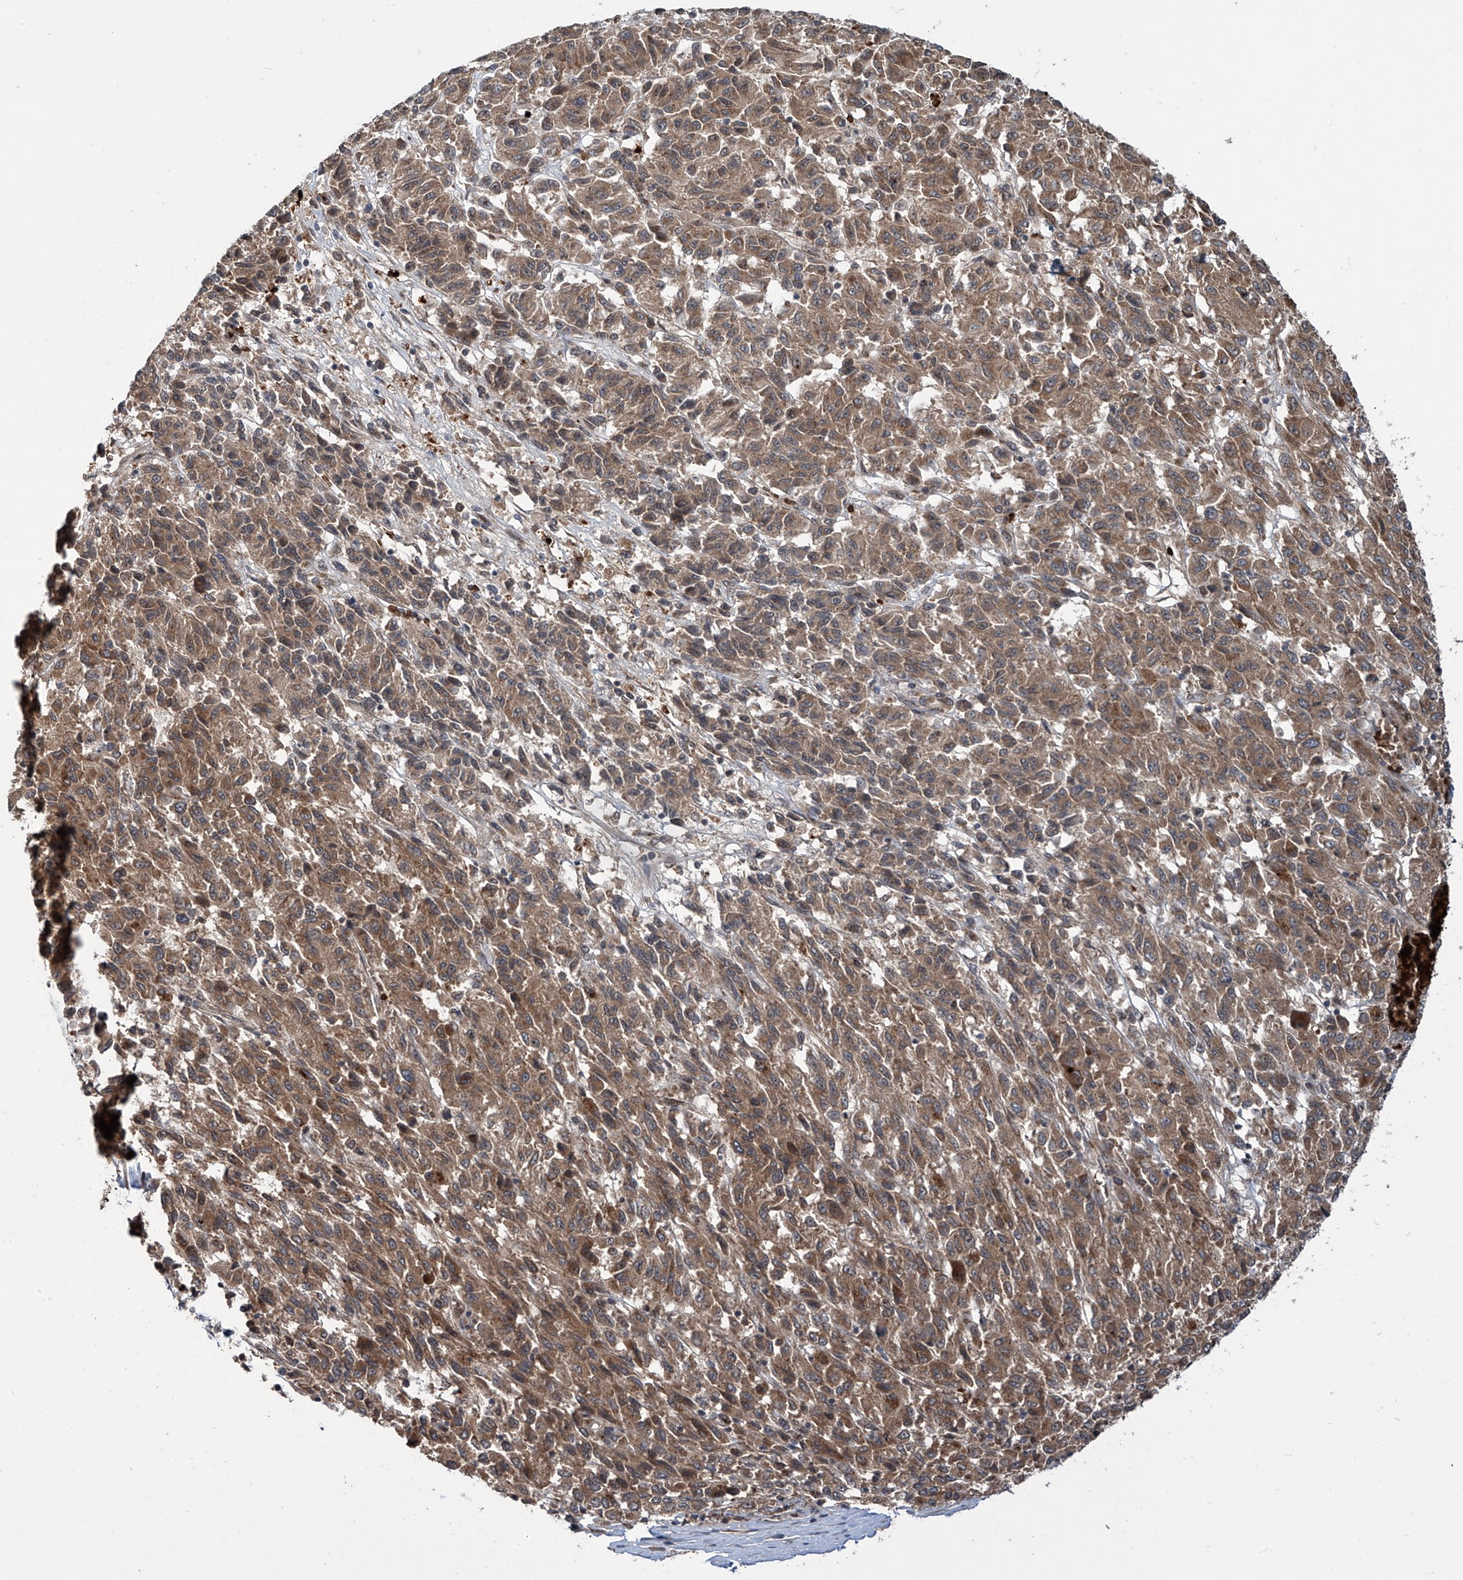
{"staining": {"intensity": "moderate", "quantity": ">75%", "location": "cytoplasmic/membranous"}, "tissue": "melanoma", "cell_type": "Tumor cells", "image_type": "cancer", "snomed": [{"axis": "morphology", "description": "Malignant melanoma, Metastatic site"}, {"axis": "topography", "description": "Lung"}], "caption": "This image shows immunohistochemistry staining of human malignant melanoma (metastatic site), with medium moderate cytoplasmic/membranous expression in approximately >75% of tumor cells.", "gene": "ZDHHC9", "patient": {"sex": "male", "age": 64}}